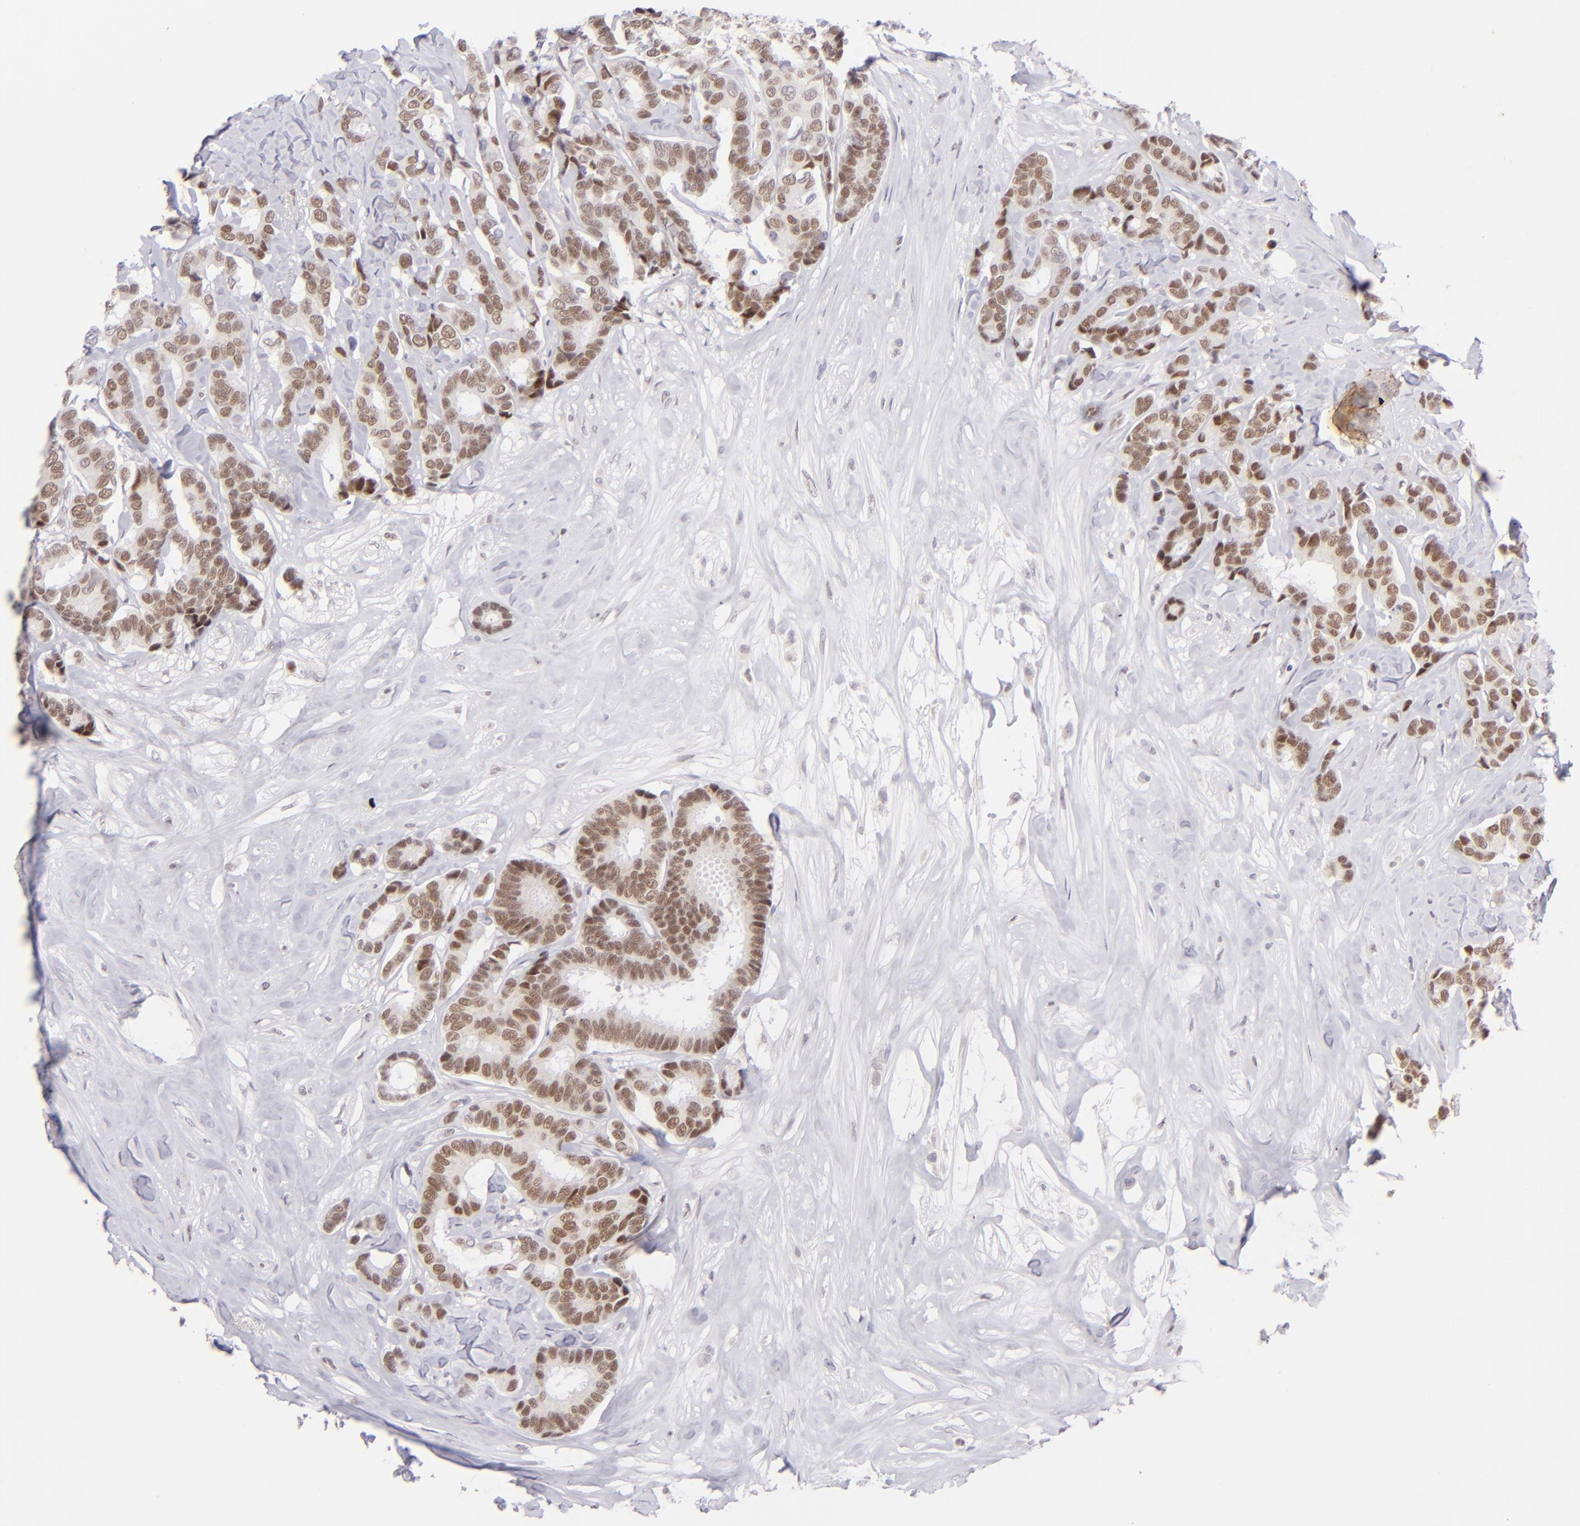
{"staining": {"intensity": "moderate", "quantity": ">75%", "location": "nuclear"}, "tissue": "breast cancer", "cell_type": "Tumor cells", "image_type": "cancer", "snomed": [{"axis": "morphology", "description": "Duct carcinoma"}, {"axis": "topography", "description": "Breast"}], "caption": "Immunohistochemical staining of human breast cancer displays medium levels of moderate nuclear positivity in about >75% of tumor cells. (Brightfield microscopy of DAB IHC at high magnification).", "gene": "POU2F1", "patient": {"sex": "female", "age": 87}}